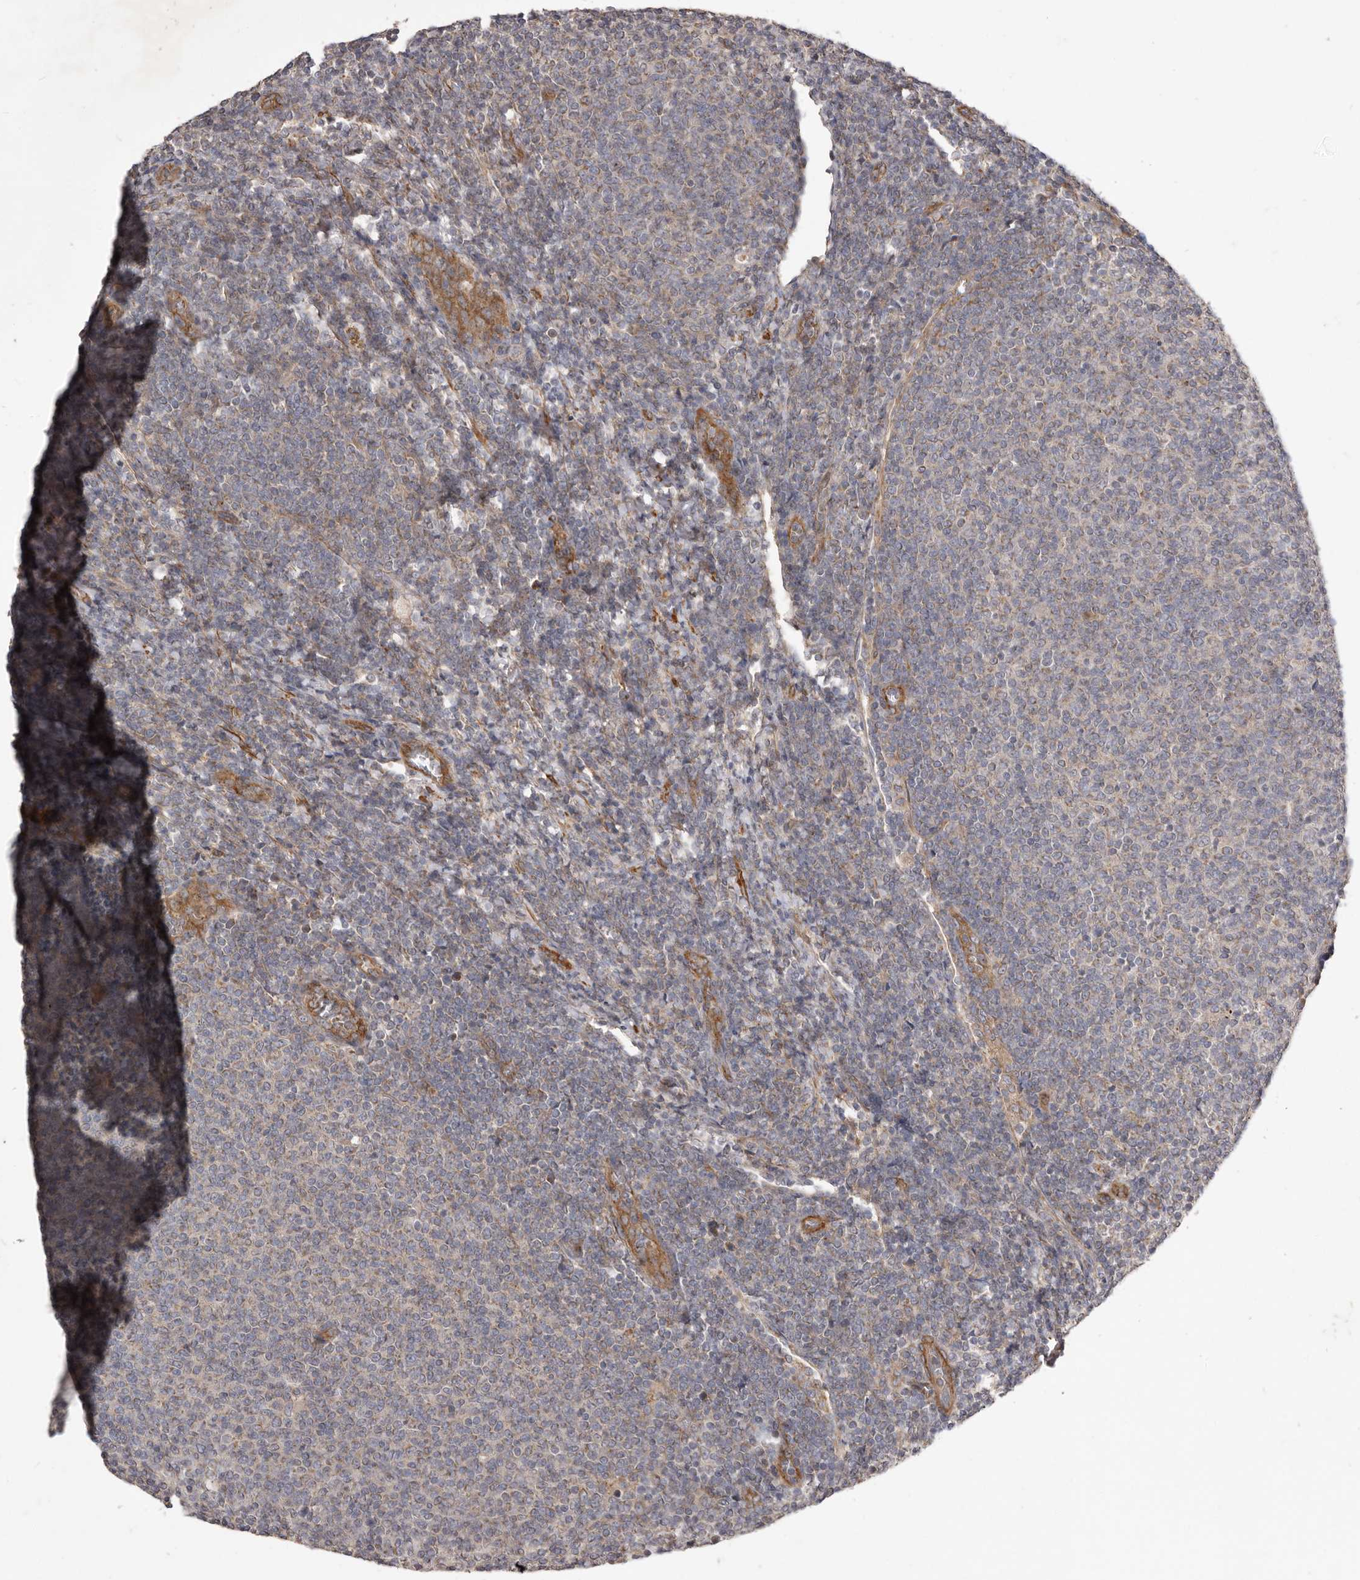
{"staining": {"intensity": "negative", "quantity": "none", "location": "none"}, "tissue": "lymphoma", "cell_type": "Tumor cells", "image_type": "cancer", "snomed": [{"axis": "morphology", "description": "Malignant lymphoma, non-Hodgkin's type, Low grade"}, {"axis": "topography", "description": "Lymph node"}], "caption": "Immunohistochemistry histopathology image of neoplastic tissue: malignant lymphoma, non-Hodgkin's type (low-grade) stained with DAB shows no significant protein positivity in tumor cells.", "gene": "VPS45", "patient": {"sex": "male", "age": 66}}